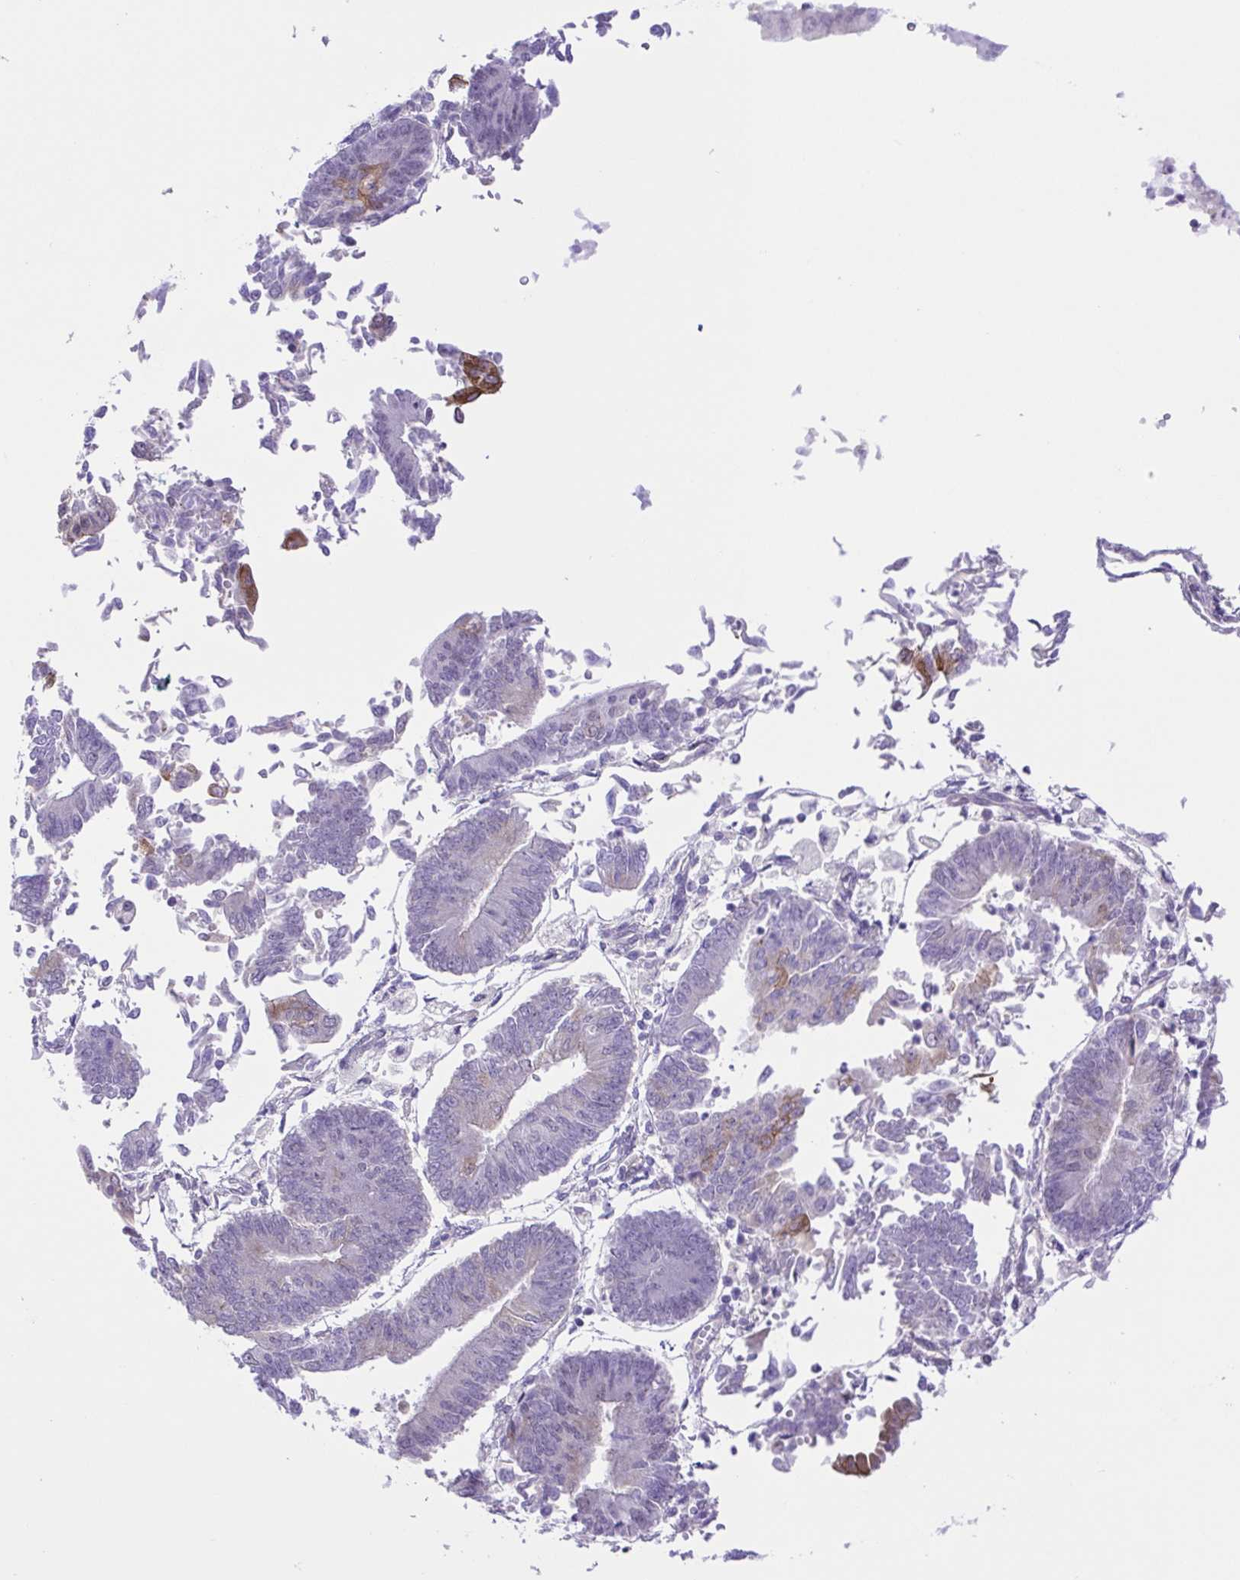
{"staining": {"intensity": "moderate", "quantity": "<25%", "location": "cytoplasmic/membranous"}, "tissue": "endometrial cancer", "cell_type": "Tumor cells", "image_type": "cancer", "snomed": [{"axis": "morphology", "description": "Adenocarcinoma, NOS"}, {"axis": "topography", "description": "Endometrium"}], "caption": "This is an image of immunohistochemistry staining of endometrial cancer (adenocarcinoma), which shows moderate expression in the cytoplasmic/membranous of tumor cells.", "gene": "DCLK2", "patient": {"sex": "female", "age": 65}}